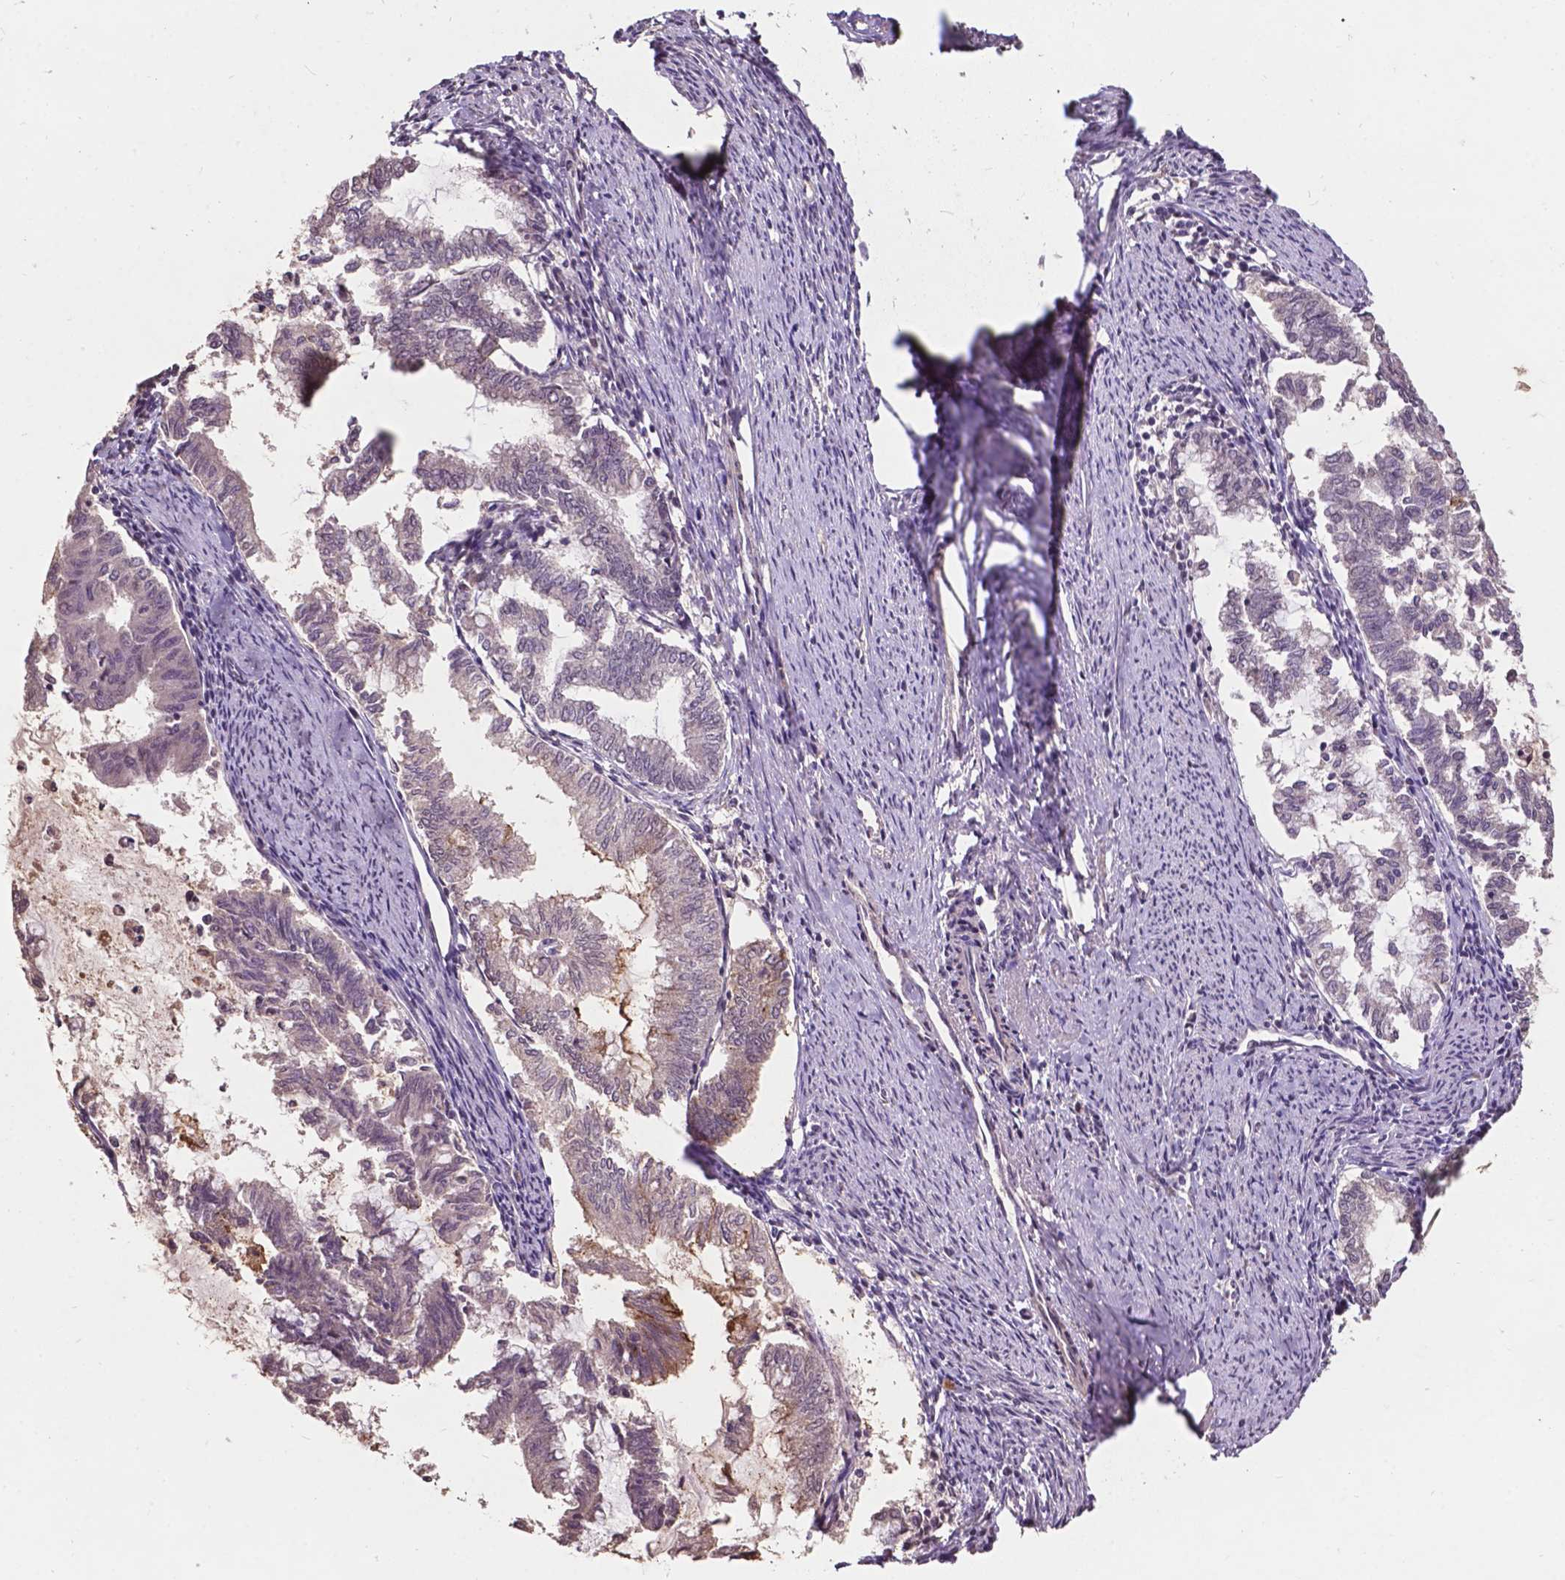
{"staining": {"intensity": "weak", "quantity": "<25%", "location": "cytoplasmic/membranous"}, "tissue": "endometrial cancer", "cell_type": "Tumor cells", "image_type": "cancer", "snomed": [{"axis": "morphology", "description": "Adenocarcinoma, NOS"}, {"axis": "topography", "description": "Endometrium"}], "caption": "Protein analysis of endometrial cancer (adenocarcinoma) reveals no significant expression in tumor cells.", "gene": "GLRA2", "patient": {"sex": "female", "age": 79}}